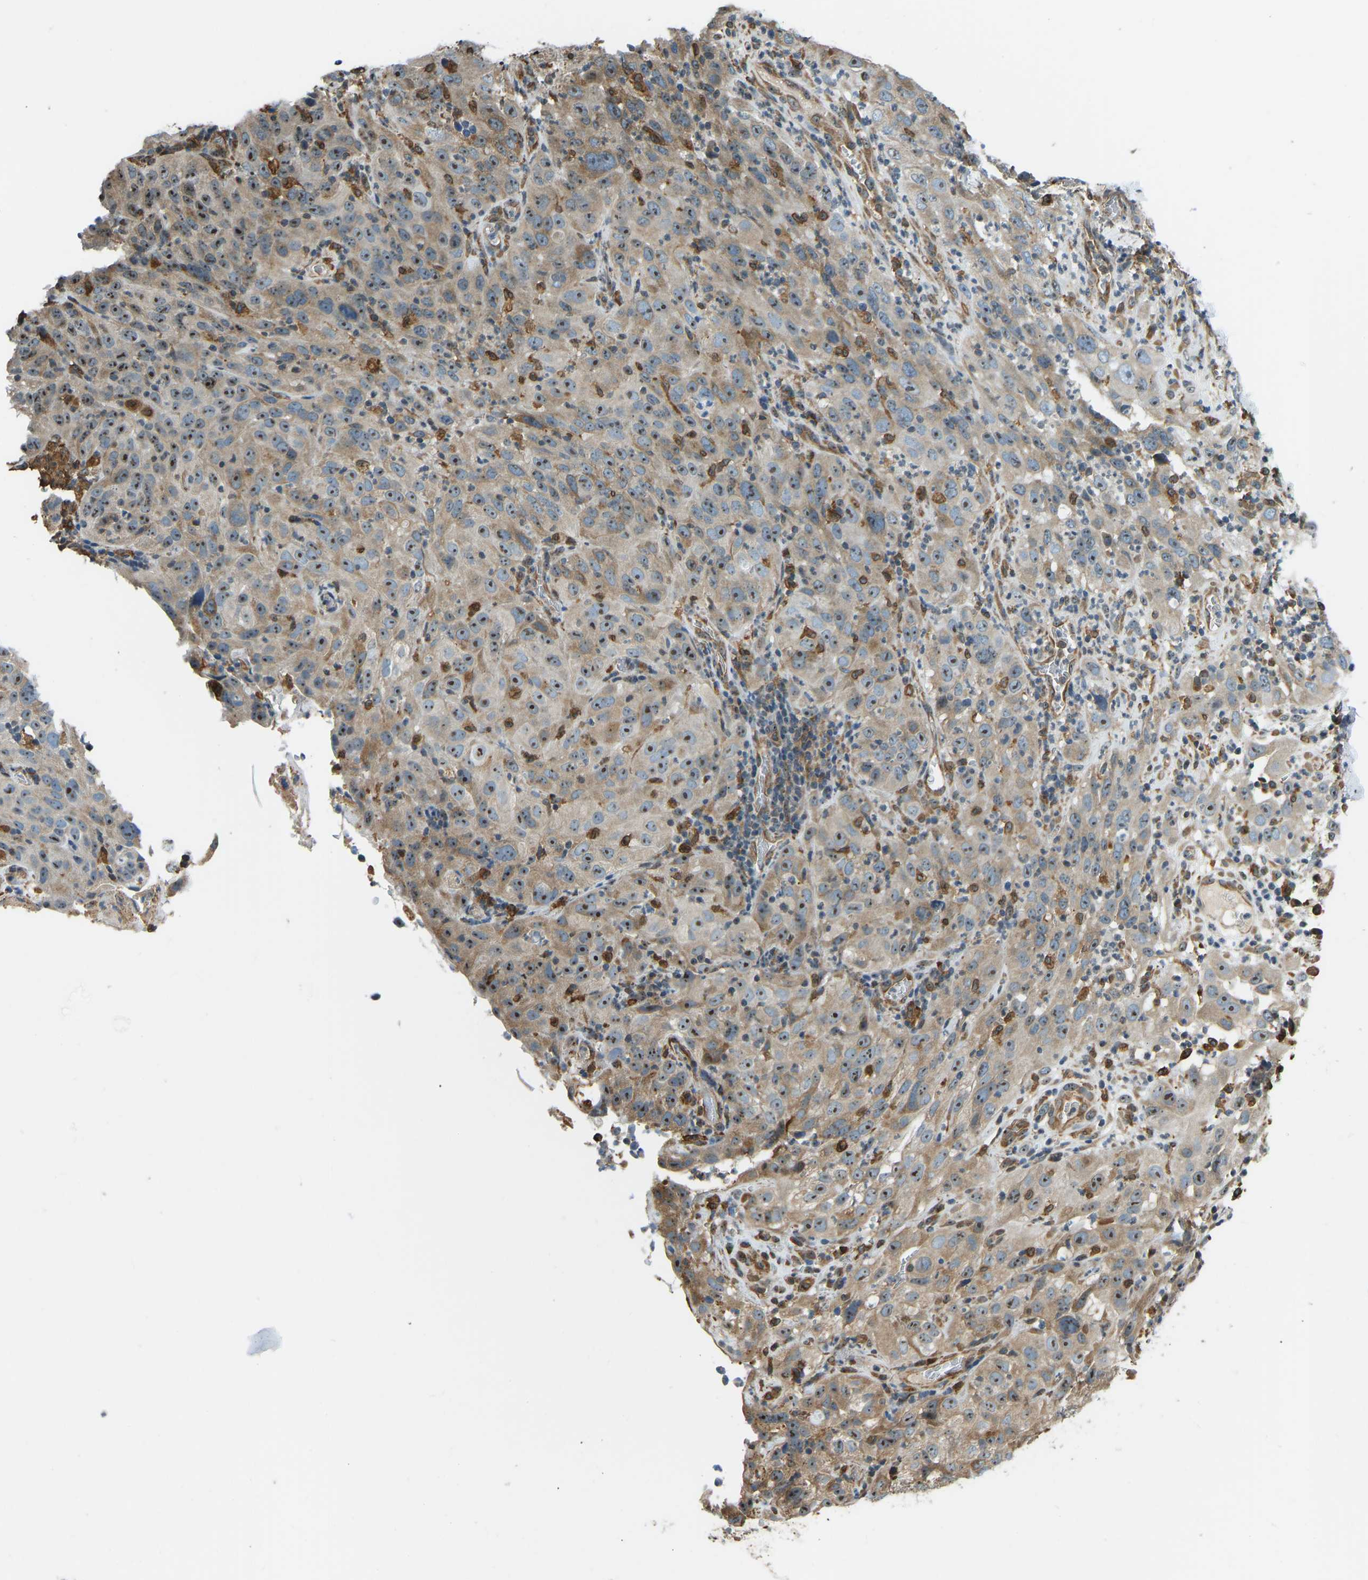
{"staining": {"intensity": "moderate", "quantity": ">75%", "location": "cytoplasmic/membranous,nuclear"}, "tissue": "cervical cancer", "cell_type": "Tumor cells", "image_type": "cancer", "snomed": [{"axis": "morphology", "description": "Squamous cell carcinoma, NOS"}, {"axis": "topography", "description": "Cervix"}], "caption": "Squamous cell carcinoma (cervical) tissue reveals moderate cytoplasmic/membranous and nuclear expression in approximately >75% of tumor cells", "gene": "OS9", "patient": {"sex": "female", "age": 32}}